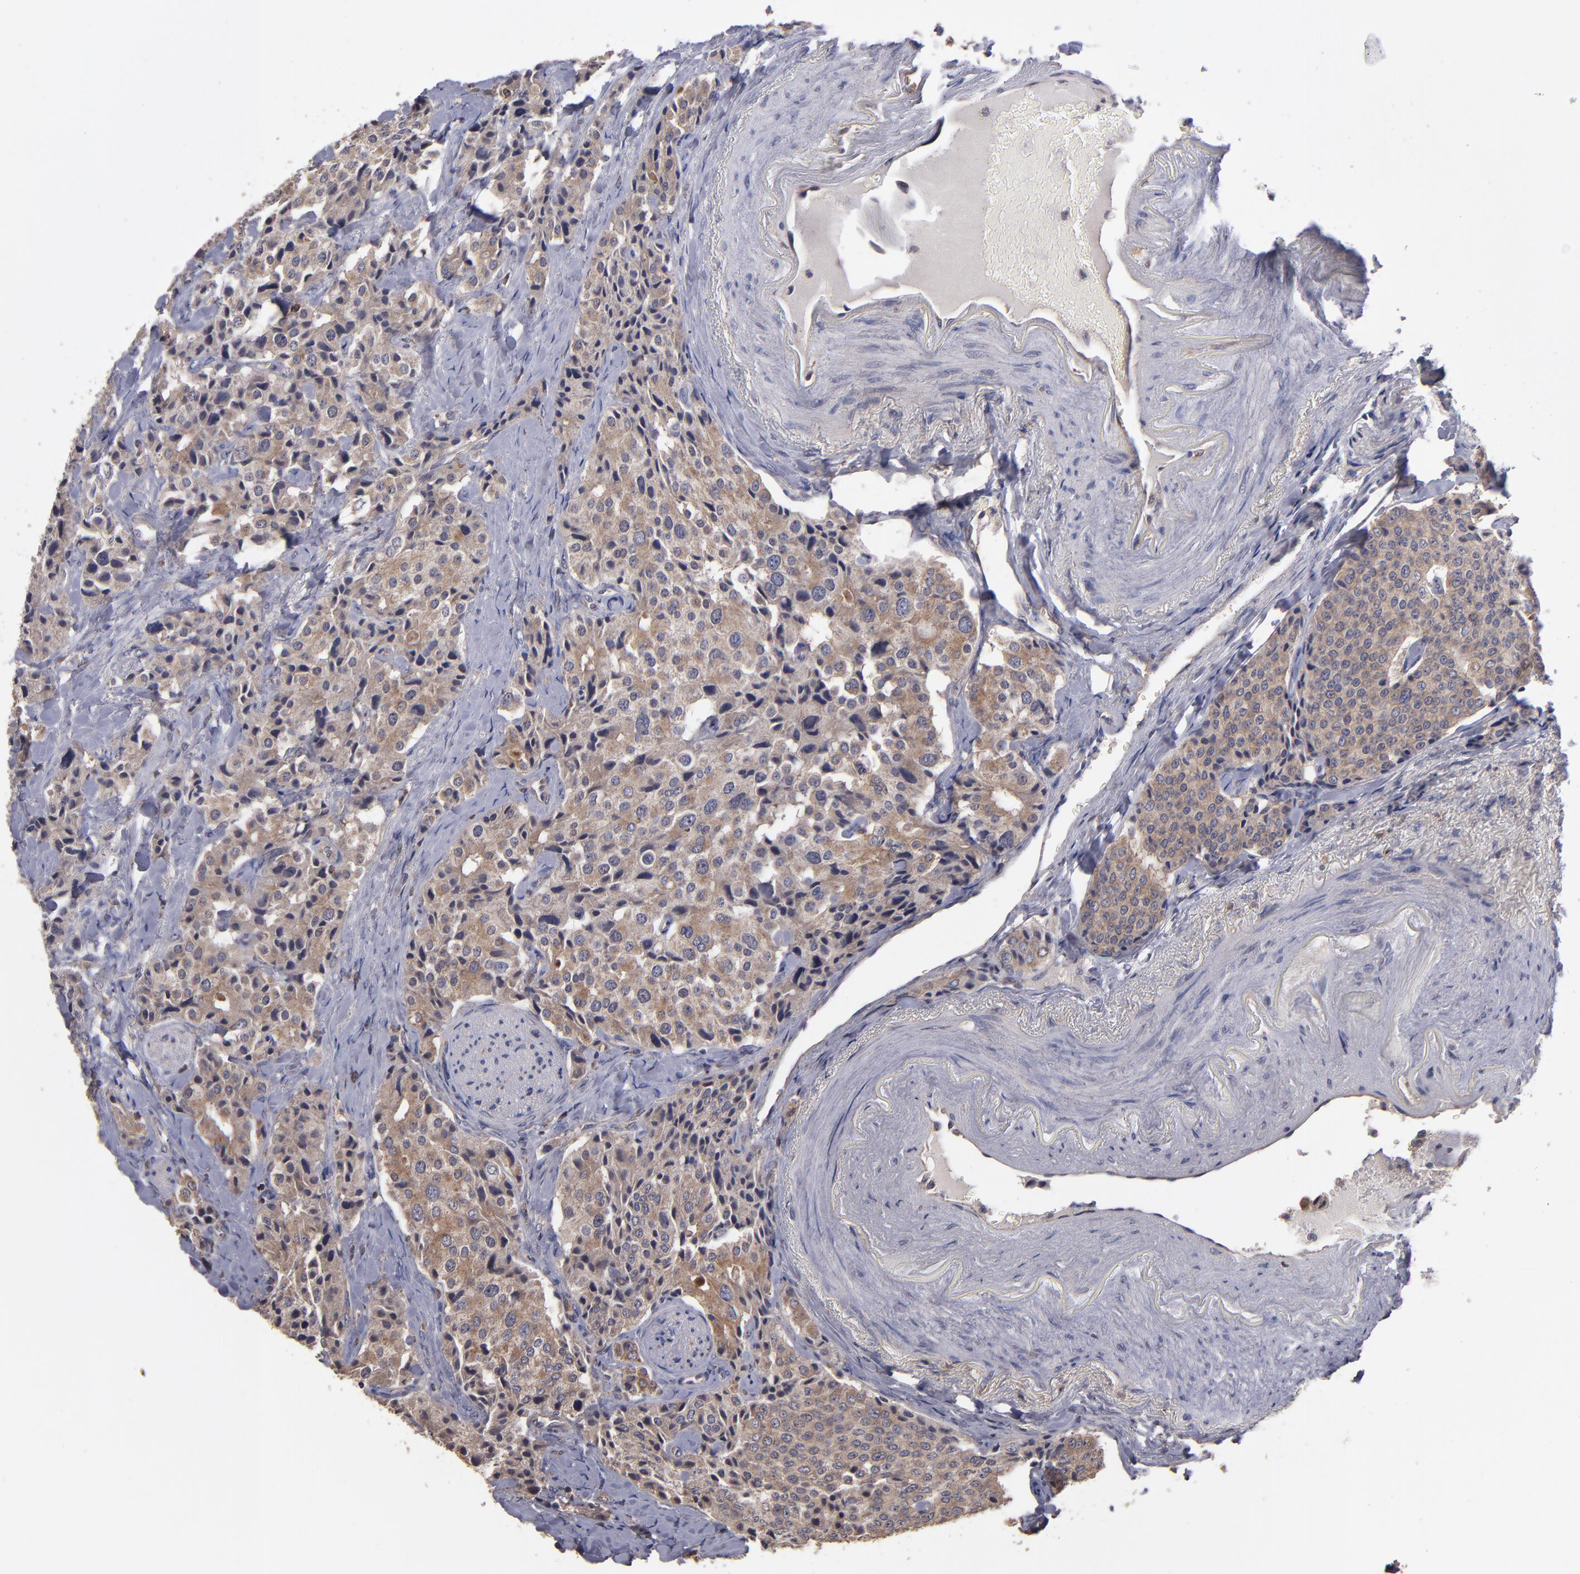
{"staining": {"intensity": "moderate", "quantity": ">75%", "location": "cytoplasmic/membranous"}, "tissue": "carcinoid", "cell_type": "Tumor cells", "image_type": "cancer", "snomed": [{"axis": "morphology", "description": "Carcinoid, malignant, NOS"}, {"axis": "topography", "description": "Colon"}], "caption": "Moderate cytoplasmic/membranous protein staining is seen in about >75% of tumor cells in carcinoid.", "gene": "NF2", "patient": {"sex": "female", "age": 61}}